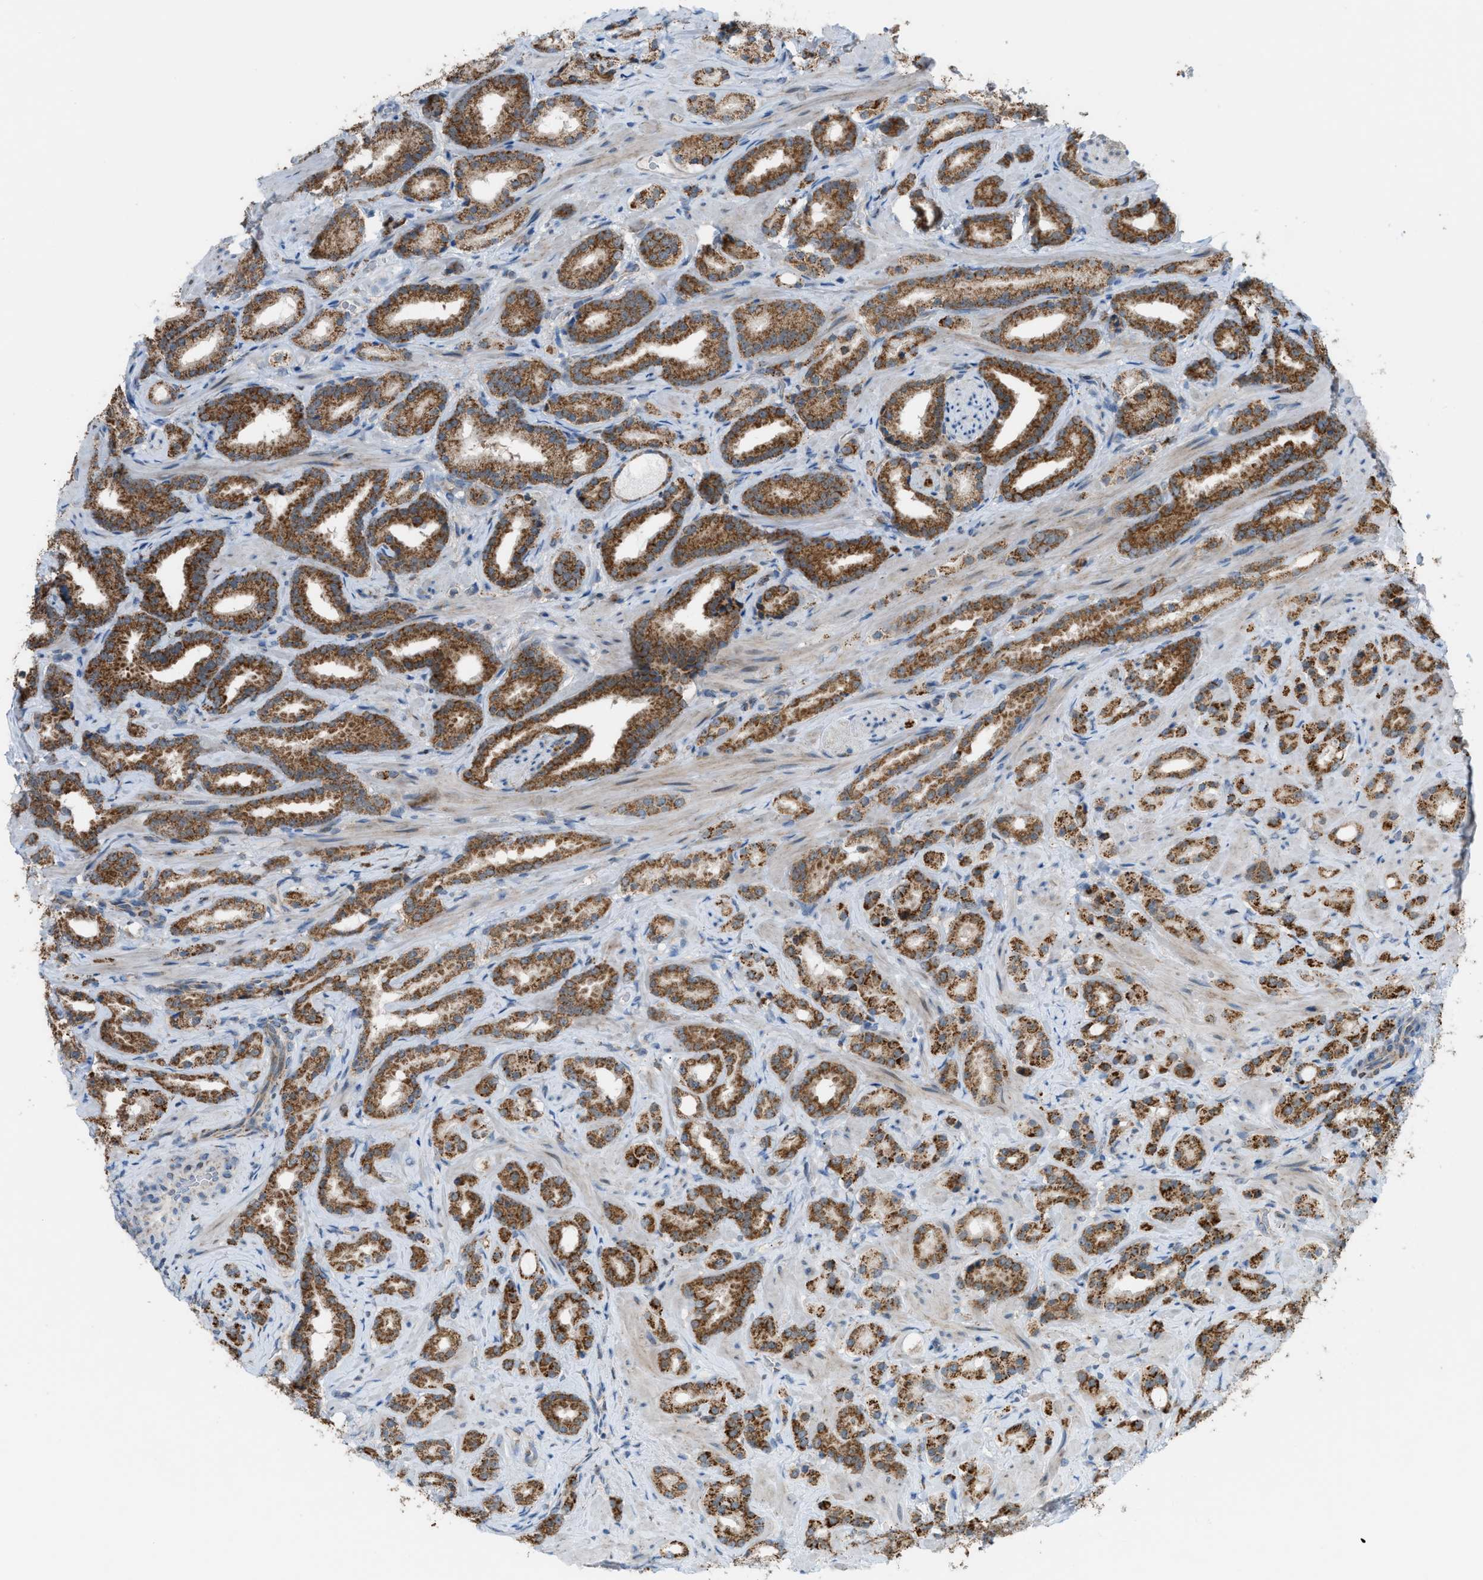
{"staining": {"intensity": "strong", "quantity": ">75%", "location": "cytoplasmic/membranous"}, "tissue": "prostate cancer", "cell_type": "Tumor cells", "image_type": "cancer", "snomed": [{"axis": "morphology", "description": "Adenocarcinoma, High grade"}, {"axis": "topography", "description": "Prostate"}], "caption": "This micrograph exhibits IHC staining of adenocarcinoma (high-grade) (prostate), with high strong cytoplasmic/membranous staining in about >75% of tumor cells.", "gene": "SRM", "patient": {"sex": "male", "age": 64}}